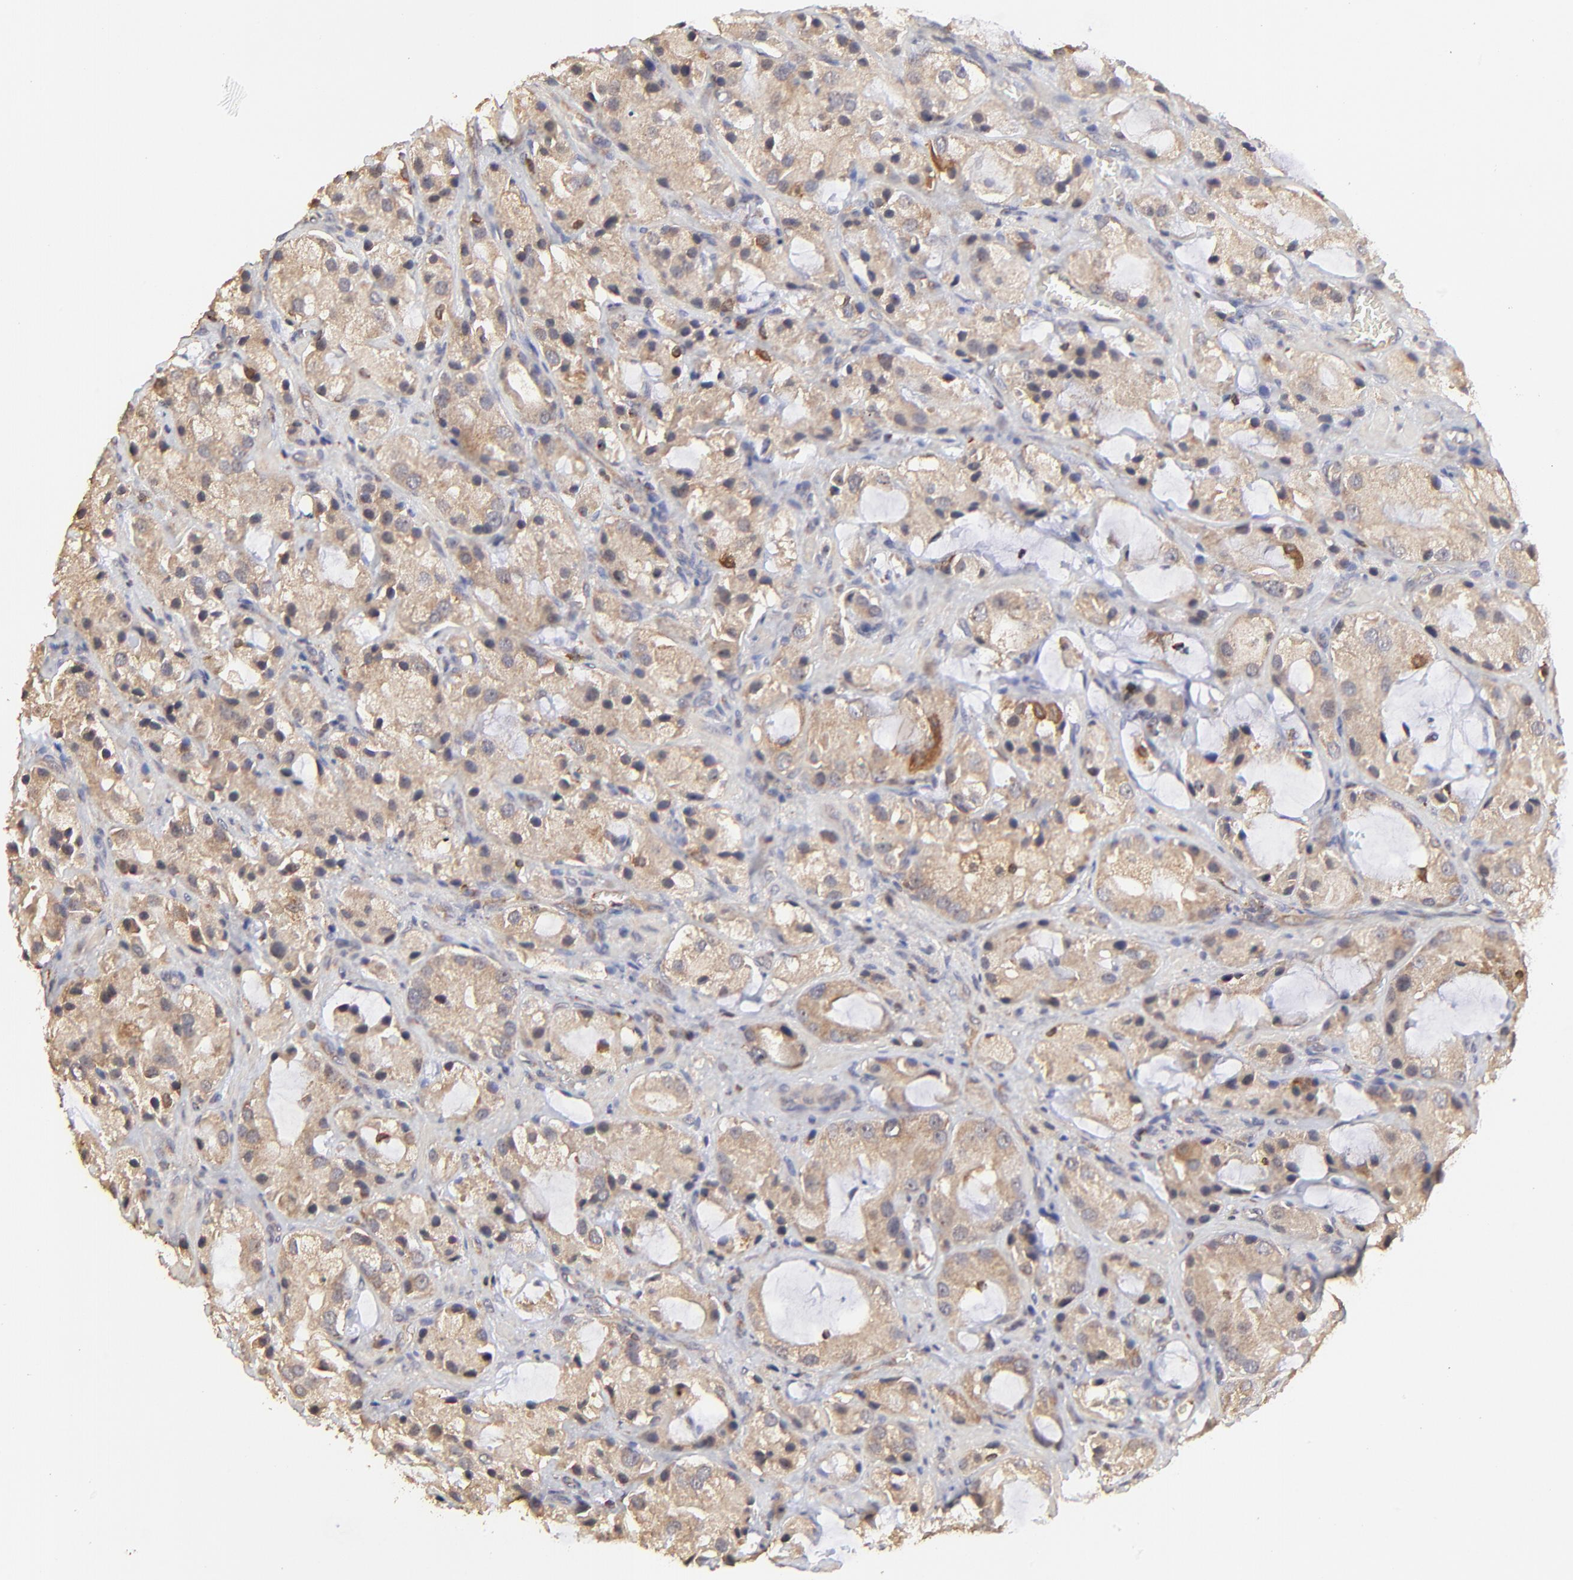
{"staining": {"intensity": "moderate", "quantity": ">75%", "location": "cytoplasmic/membranous"}, "tissue": "prostate cancer", "cell_type": "Tumor cells", "image_type": "cancer", "snomed": [{"axis": "morphology", "description": "Adenocarcinoma, High grade"}, {"axis": "topography", "description": "Prostate"}], "caption": "Immunohistochemistry micrograph of neoplastic tissue: human adenocarcinoma (high-grade) (prostate) stained using immunohistochemistry shows medium levels of moderate protein expression localized specifically in the cytoplasmic/membranous of tumor cells, appearing as a cytoplasmic/membranous brown color.", "gene": "STON2", "patient": {"sex": "male", "age": 70}}